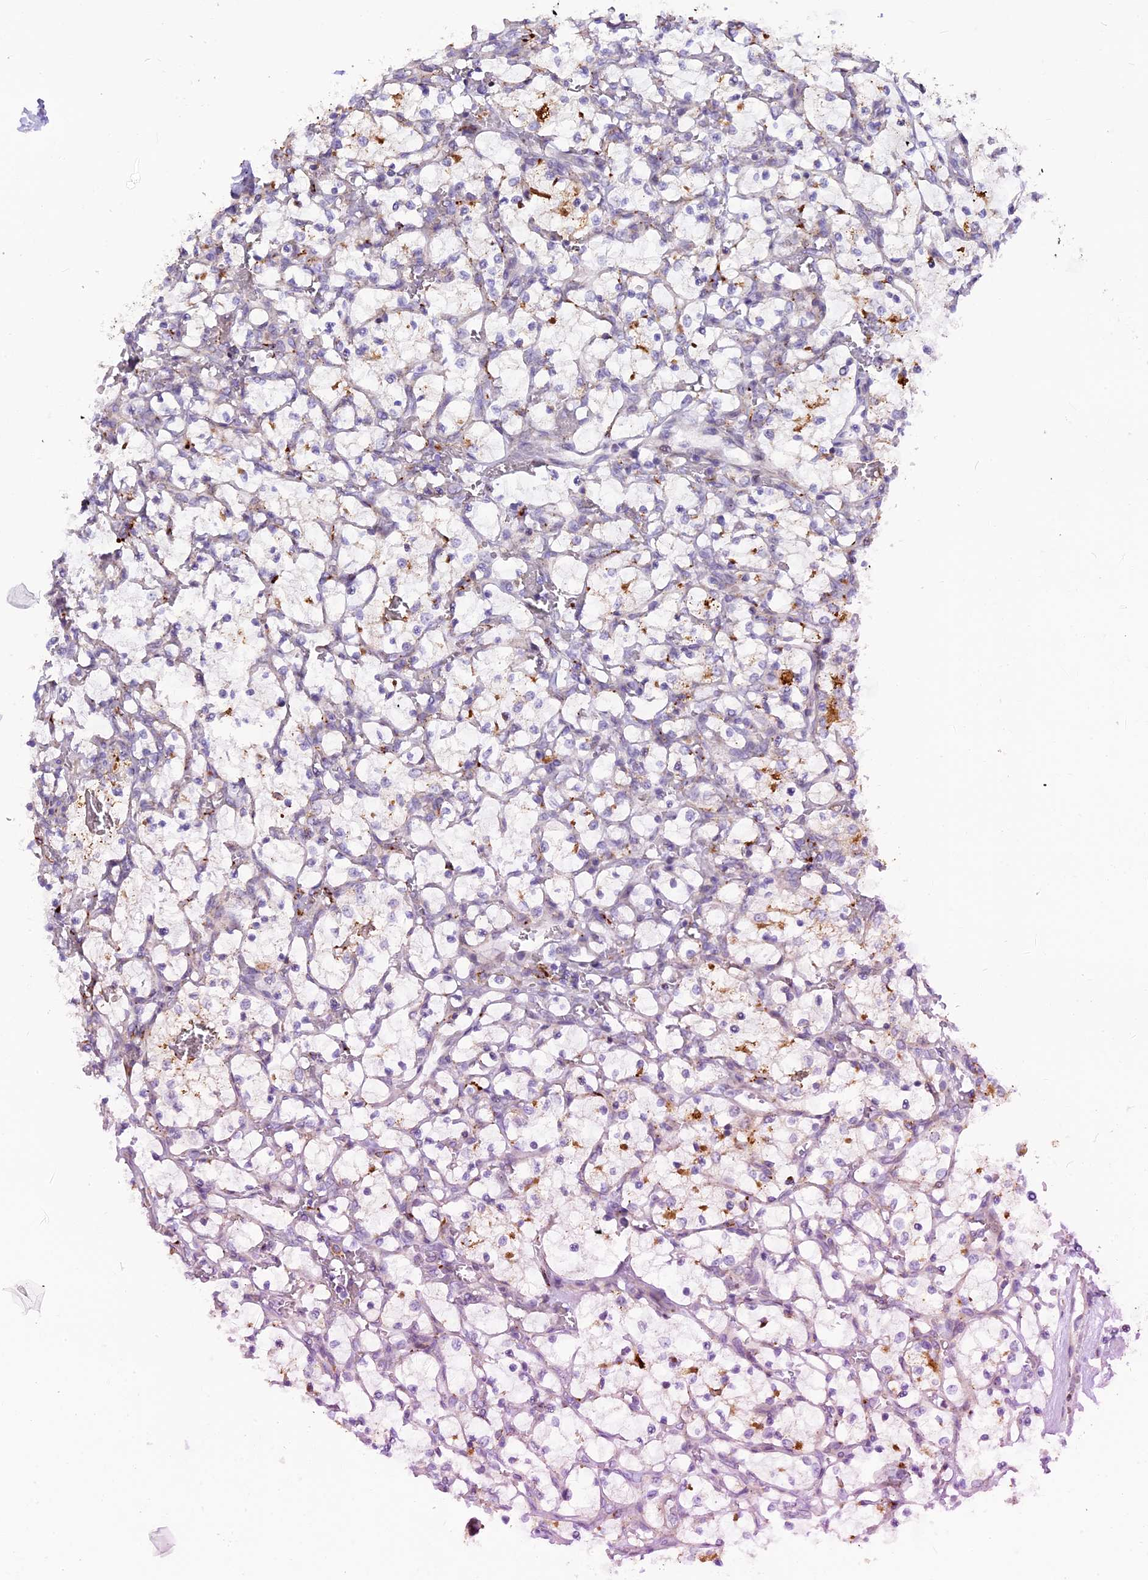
{"staining": {"intensity": "moderate", "quantity": "<25%", "location": "cytoplasmic/membranous"}, "tissue": "renal cancer", "cell_type": "Tumor cells", "image_type": "cancer", "snomed": [{"axis": "morphology", "description": "Adenocarcinoma, NOS"}, {"axis": "topography", "description": "Kidney"}], "caption": "Renal cancer tissue reveals moderate cytoplasmic/membranous positivity in approximately <25% of tumor cells, visualized by immunohistochemistry.", "gene": "THRSP", "patient": {"sex": "female", "age": 69}}